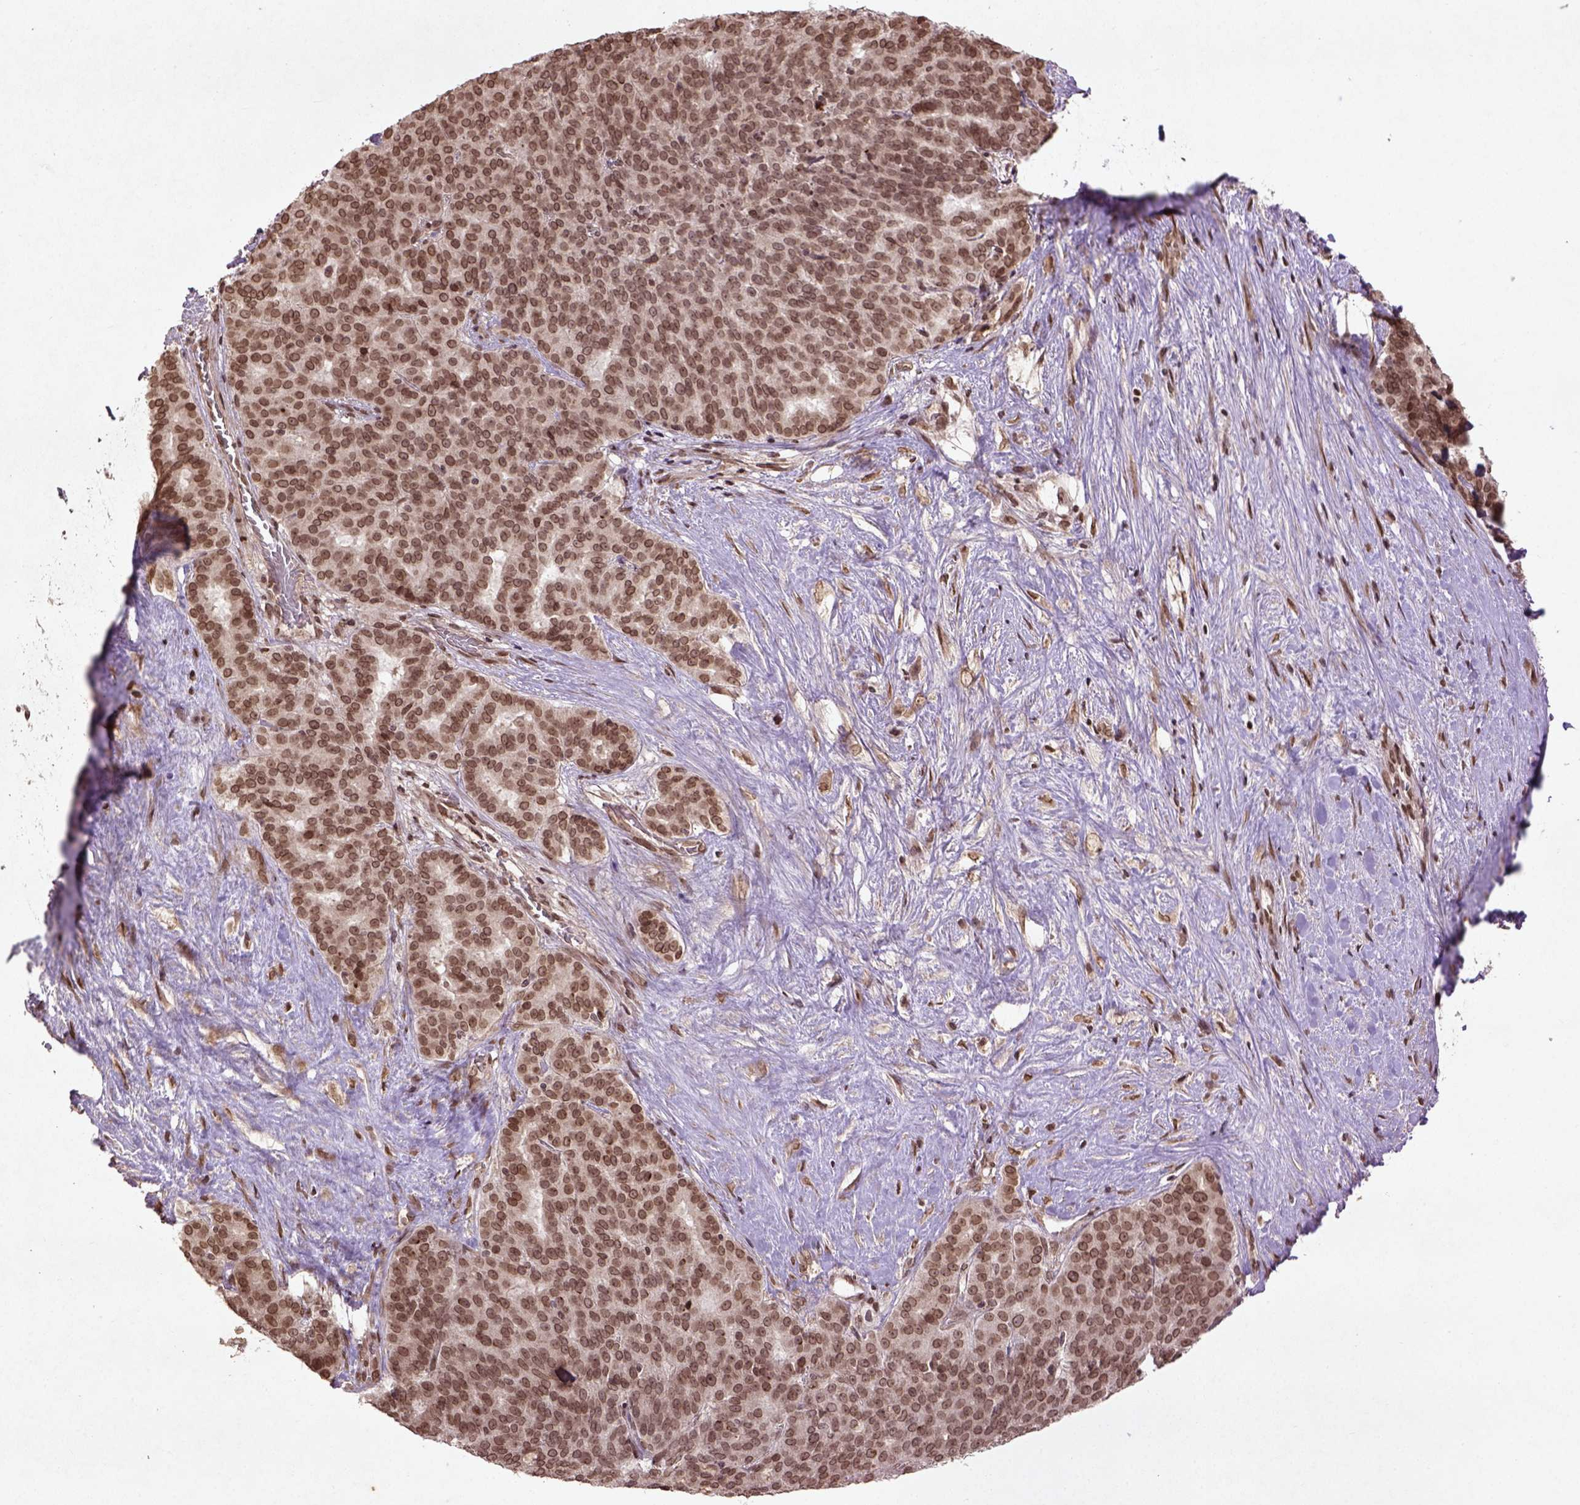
{"staining": {"intensity": "moderate", "quantity": ">75%", "location": "nuclear"}, "tissue": "liver cancer", "cell_type": "Tumor cells", "image_type": "cancer", "snomed": [{"axis": "morphology", "description": "Cholangiocarcinoma"}, {"axis": "topography", "description": "Liver"}], "caption": "Immunohistochemical staining of liver cancer demonstrates medium levels of moderate nuclear protein staining in approximately >75% of tumor cells.", "gene": "BANF1", "patient": {"sex": "female", "age": 47}}